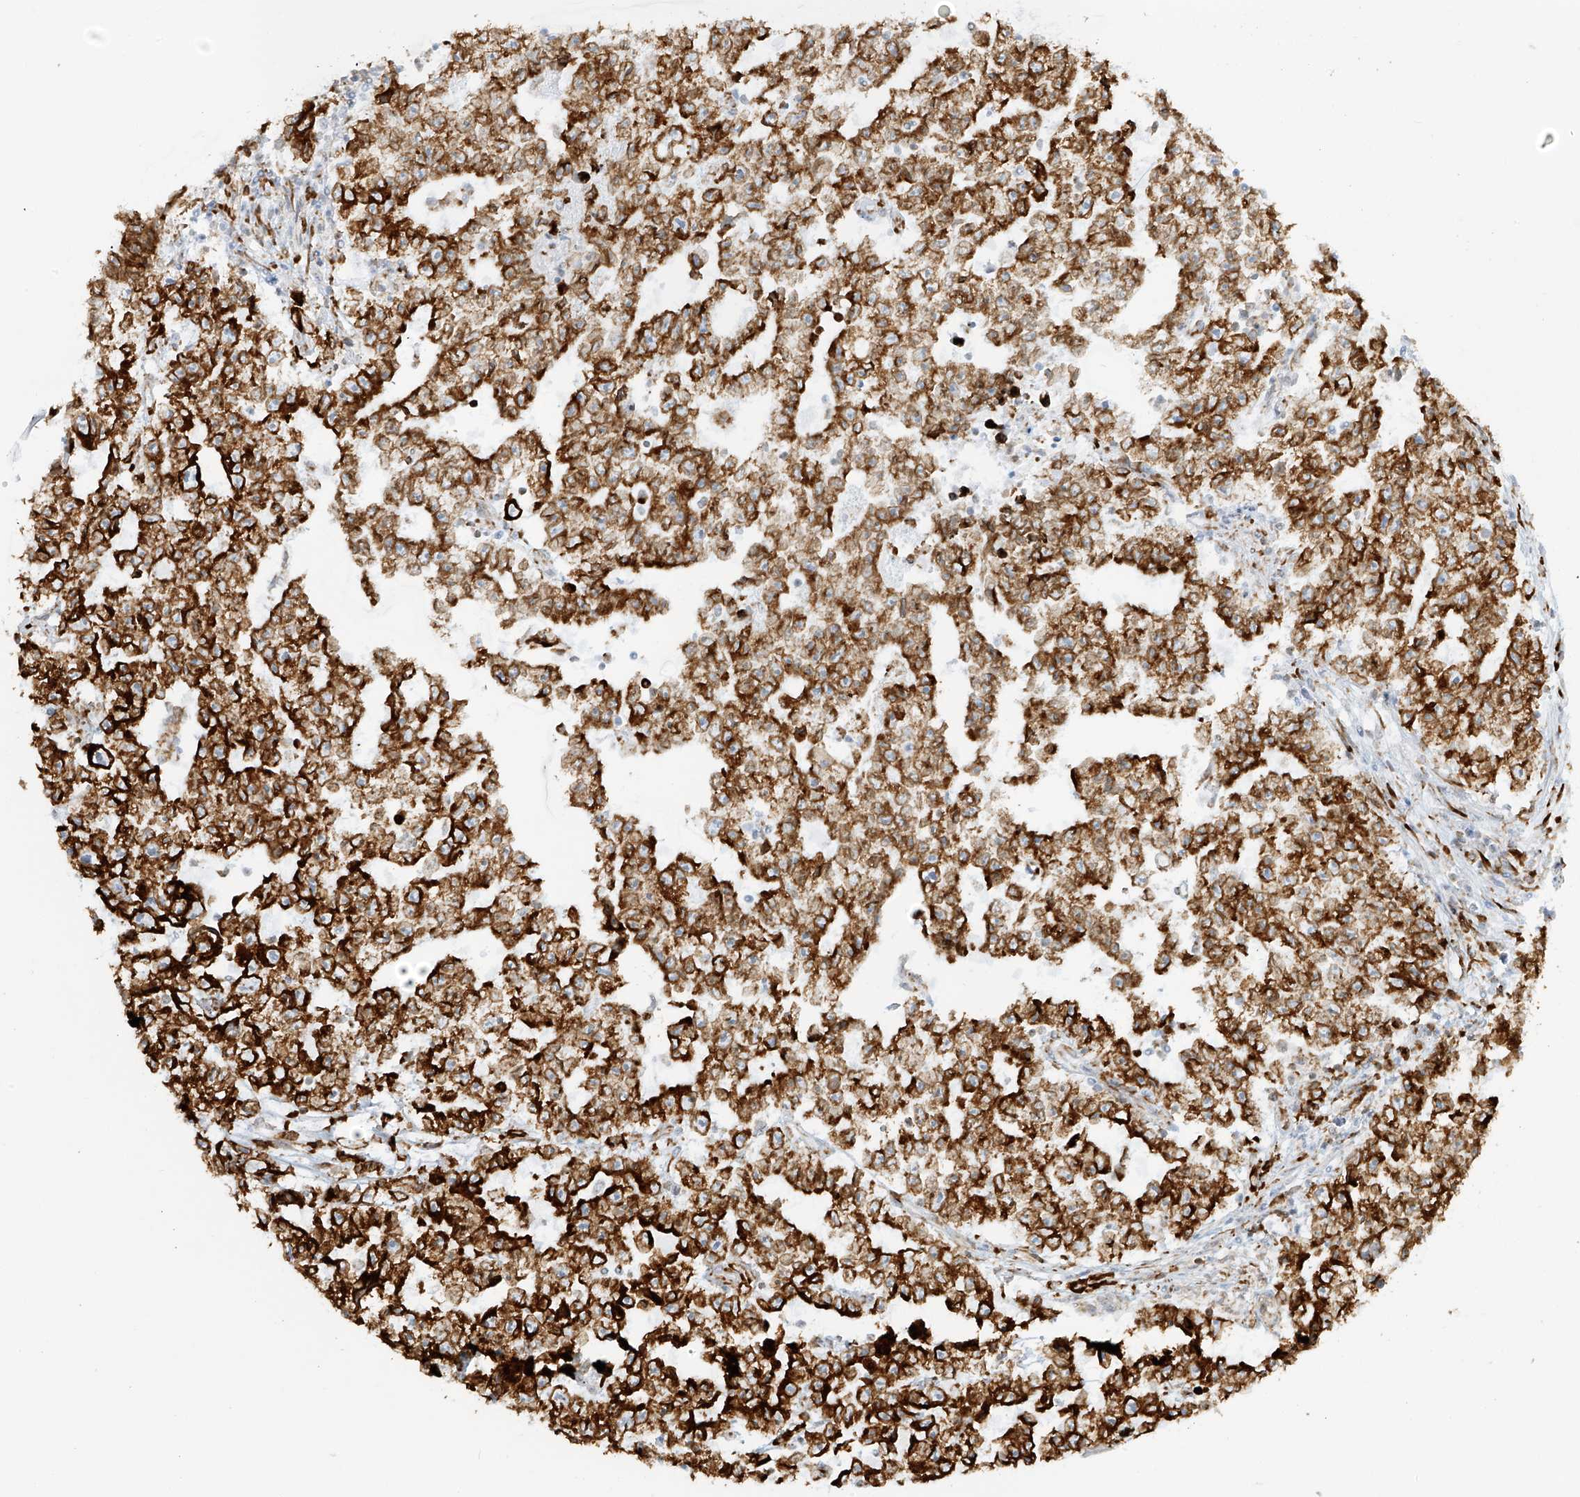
{"staining": {"intensity": "strong", "quantity": ">75%", "location": "cytoplasmic/membranous"}, "tissue": "testis cancer", "cell_type": "Tumor cells", "image_type": "cancer", "snomed": [{"axis": "morphology", "description": "Carcinoma, Embryonal, NOS"}, {"axis": "topography", "description": "Testis"}], "caption": "Strong cytoplasmic/membranous staining is identified in approximately >75% of tumor cells in testis cancer (embryonal carcinoma). The protein of interest is shown in brown color, while the nuclei are stained blue.", "gene": "LRRC59", "patient": {"sex": "male", "age": 25}}